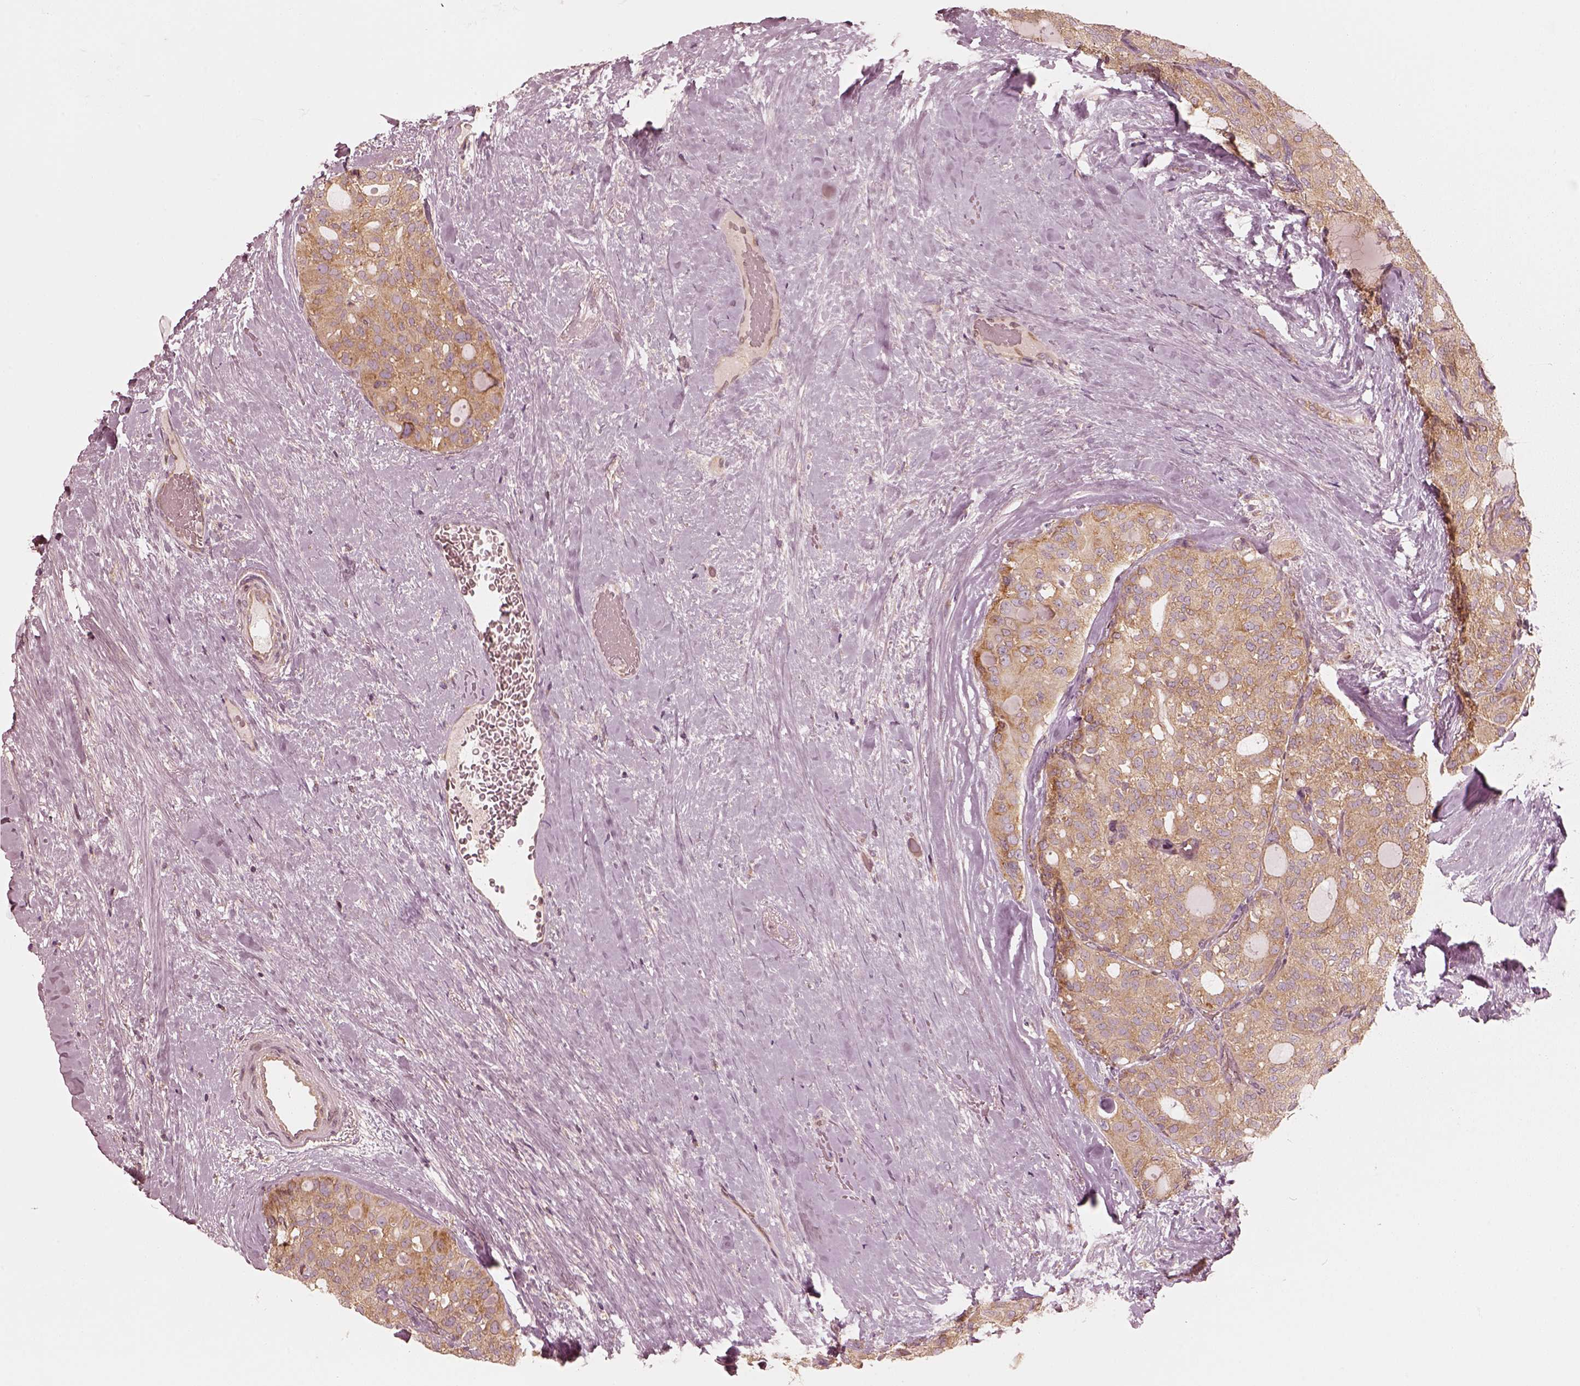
{"staining": {"intensity": "moderate", "quantity": ">75%", "location": "cytoplasmic/membranous"}, "tissue": "thyroid cancer", "cell_type": "Tumor cells", "image_type": "cancer", "snomed": [{"axis": "morphology", "description": "Follicular adenoma carcinoma, NOS"}, {"axis": "topography", "description": "Thyroid gland"}], "caption": "Thyroid cancer stained with DAB (3,3'-diaminobenzidine) immunohistochemistry shows medium levels of moderate cytoplasmic/membranous positivity in about >75% of tumor cells. Nuclei are stained in blue.", "gene": "CNOT2", "patient": {"sex": "male", "age": 75}}